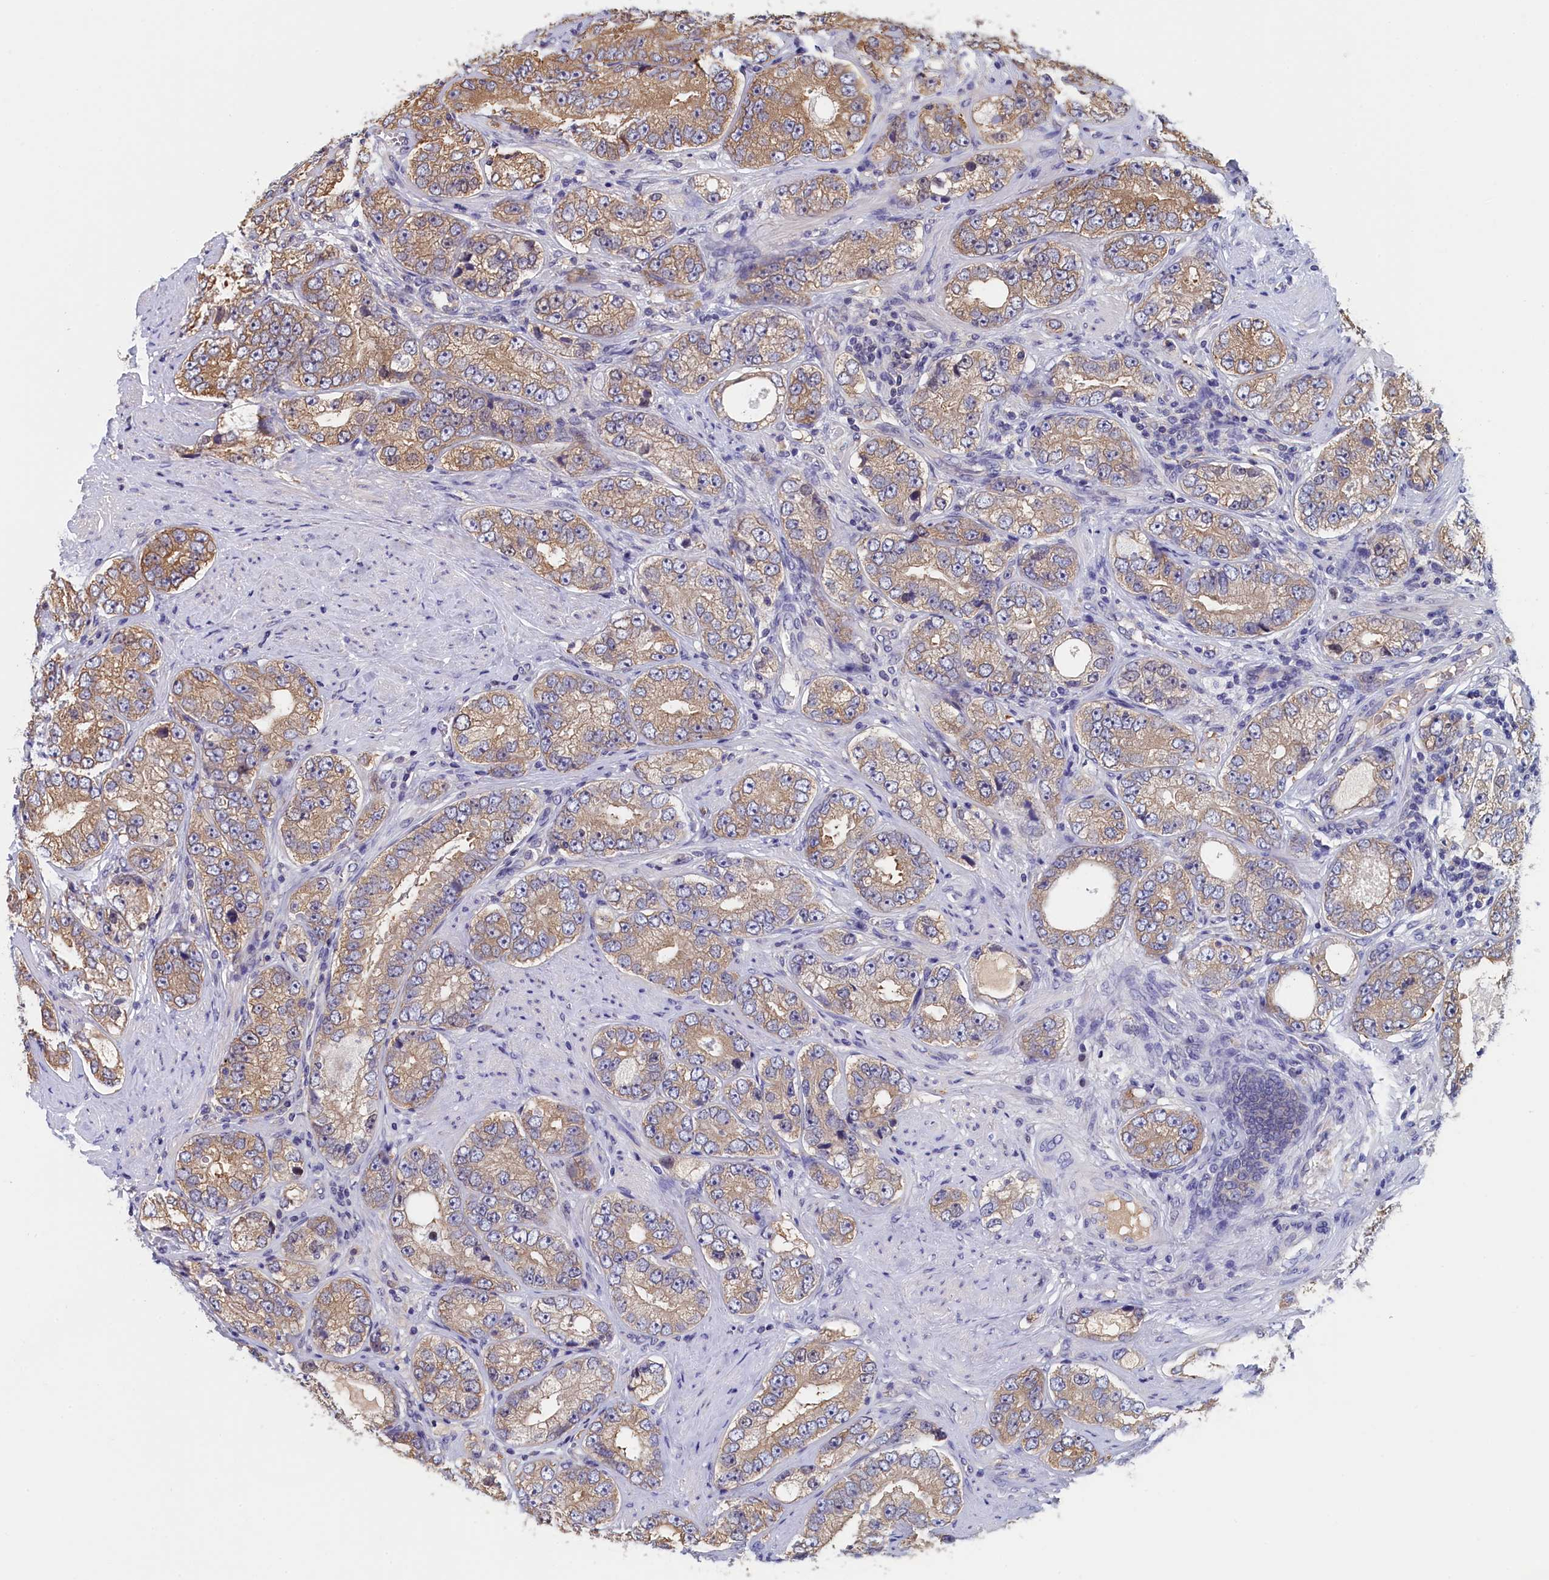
{"staining": {"intensity": "moderate", "quantity": ">75%", "location": "cytoplasmic/membranous"}, "tissue": "prostate cancer", "cell_type": "Tumor cells", "image_type": "cancer", "snomed": [{"axis": "morphology", "description": "Adenocarcinoma, High grade"}, {"axis": "topography", "description": "Prostate"}], "caption": "High-grade adenocarcinoma (prostate) stained for a protein exhibits moderate cytoplasmic/membranous positivity in tumor cells.", "gene": "ABCC8", "patient": {"sex": "male", "age": 56}}